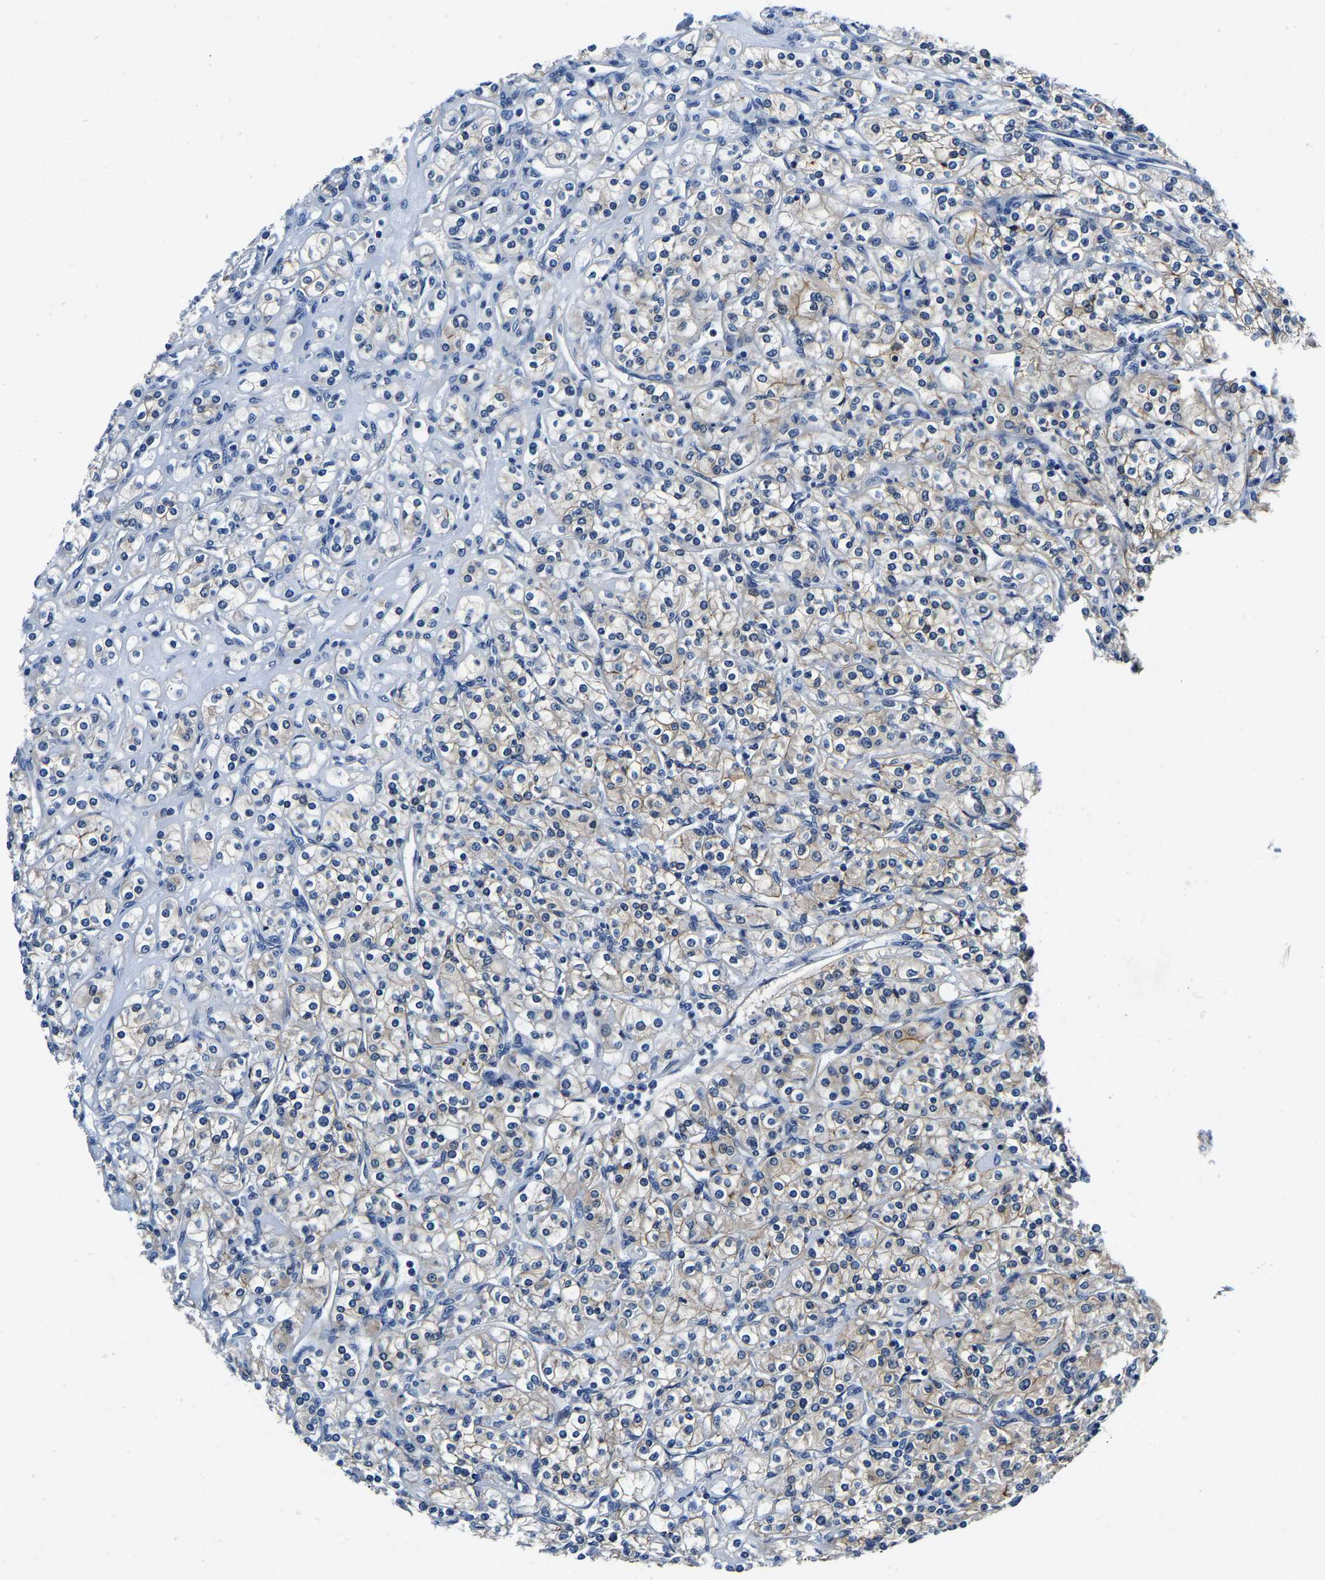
{"staining": {"intensity": "weak", "quantity": "25%-75%", "location": "cytoplasmic/membranous"}, "tissue": "renal cancer", "cell_type": "Tumor cells", "image_type": "cancer", "snomed": [{"axis": "morphology", "description": "Adenocarcinoma, NOS"}, {"axis": "topography", "description": "Kidney"}], "caption": "Tumor cells exhibit weak cytoplasmic/membranous positivity in about 25%-75% of cells in adenocarcinoma (renal).", "gene": "ACO1", "patient": {"sex": "male", "age": 77}}